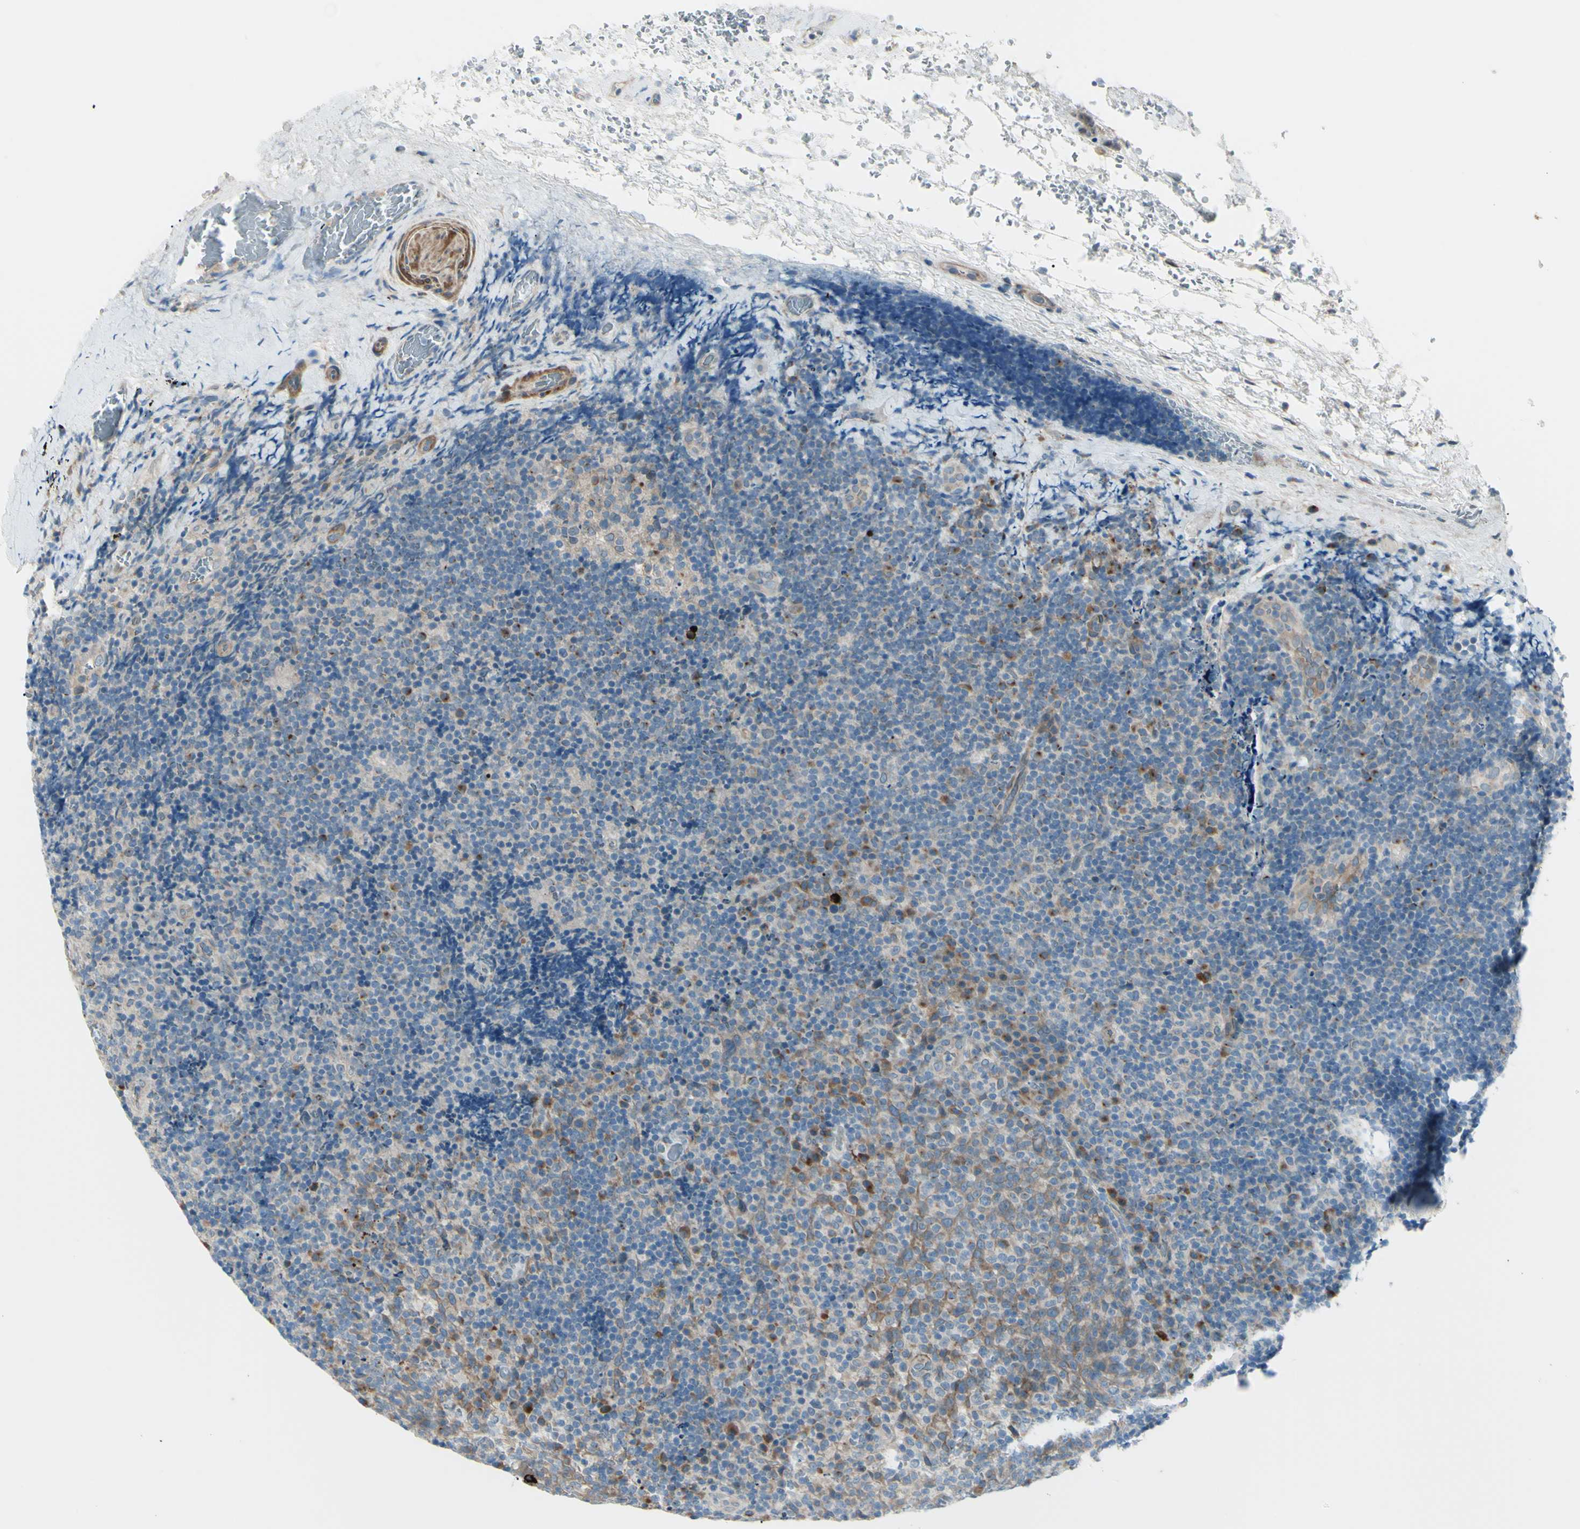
{"staining": {"intensity": "weak", "quantity": "25%-75%", "location": "cytoplasmic/membranous"}, "tissue": "lymphoma", "cell_type": "Tumor cells", "image_type": "cancer", "snomed": [{"axis": "morphology", "description": "Malignant lymphoma, non-Hodgkin's type, High grade"}, {"axis": "topography", "description": "Tonsil"}], "caption": "Protein staining of malignant lymphoma, non-Hodgkin's type (high-grade) tissue exhibits weak cytoplasmic/membranous positivity in approximately 25%-75% of tumor cells.", "gene": "LRRK1", "patient": {"sex": "female", "age": 36}}